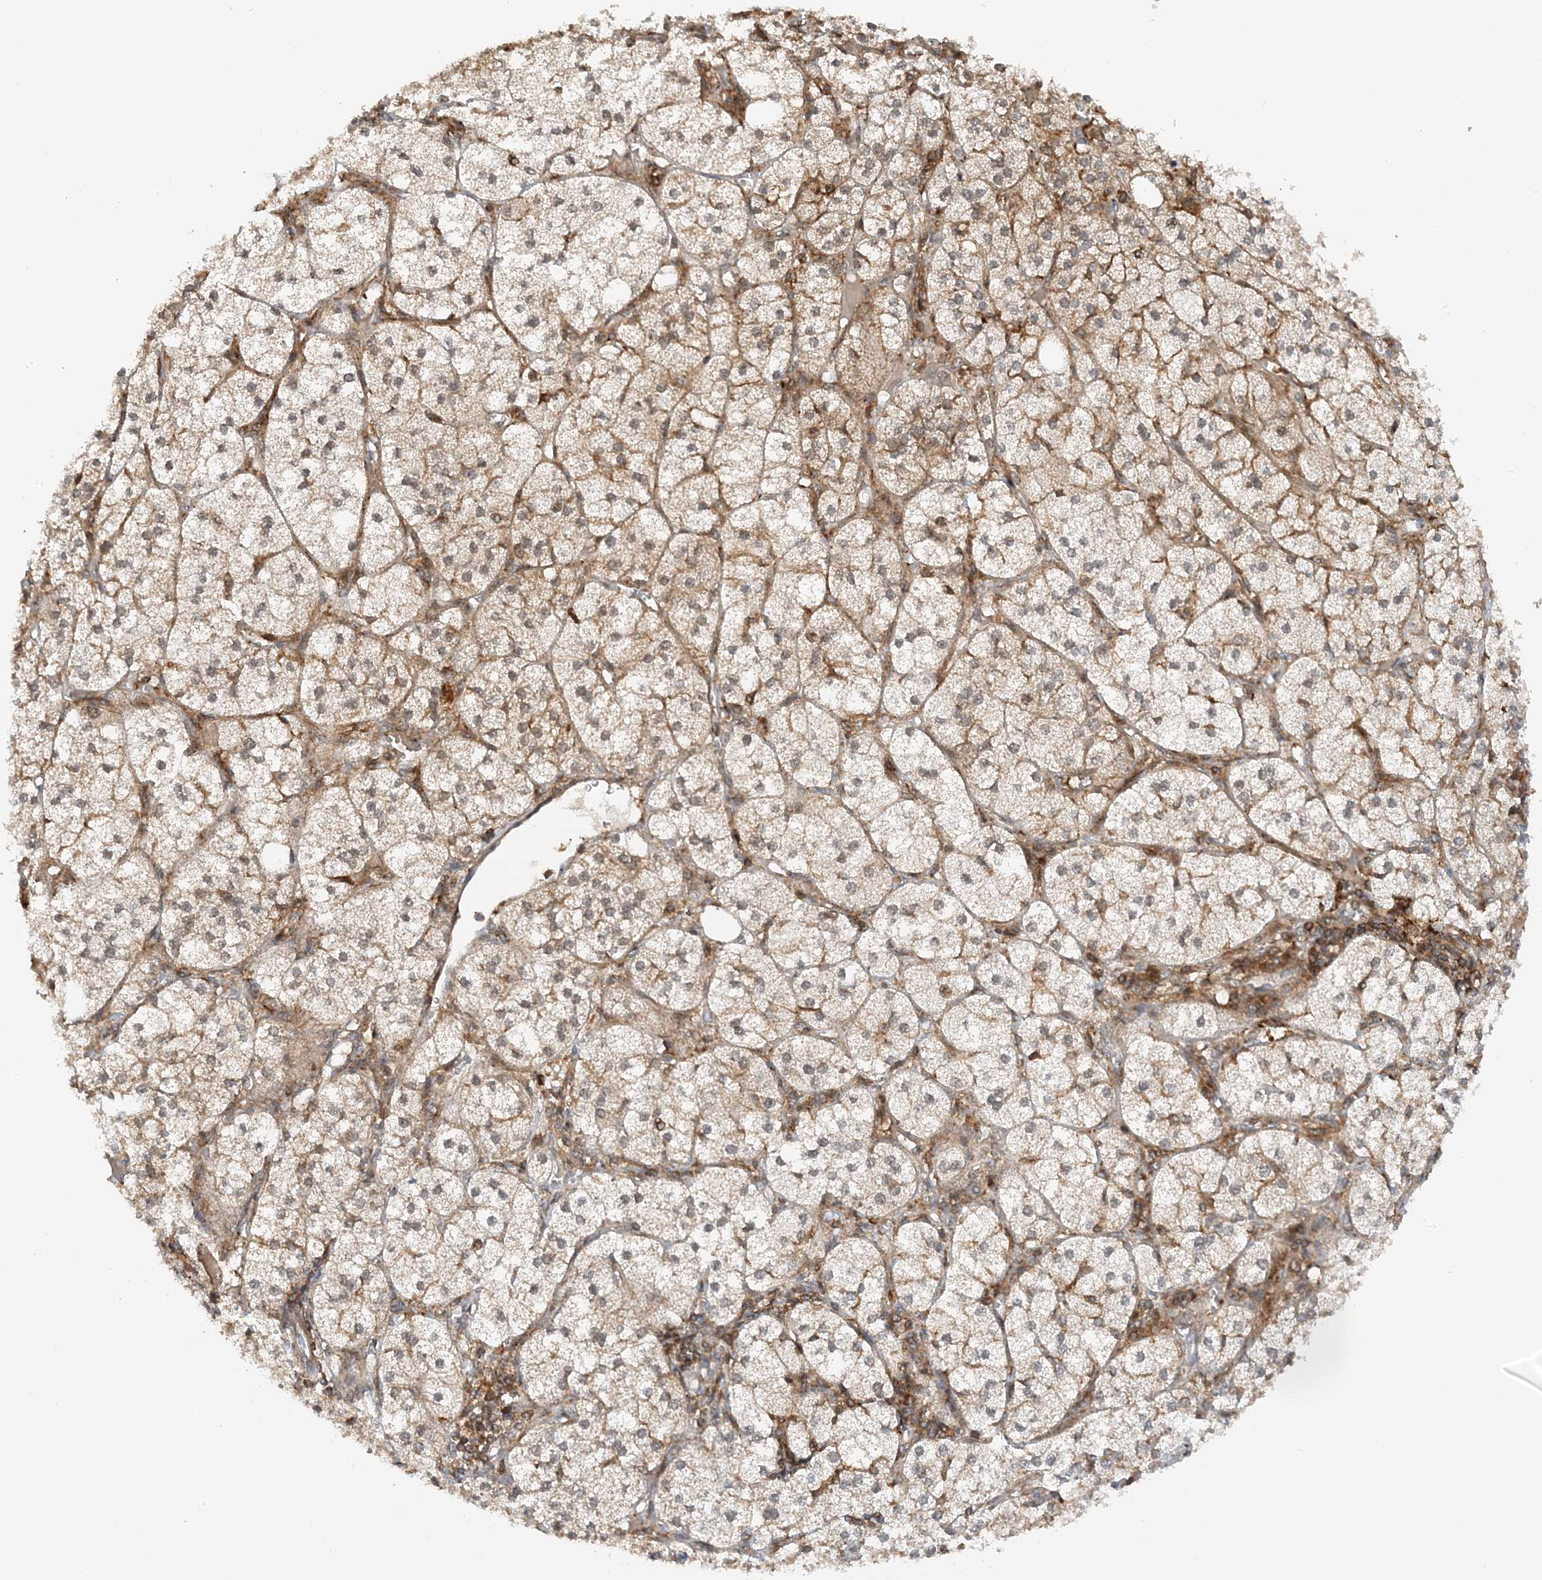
{"staining": {"intensity": "moderate", "quantity": ">75%", "location": "cytoplasmic/membranous,nuclear"}, "tissue": "adrenal gland", "cell_type": "Glandular cells", "image_type": "normal", "snomed": [{"axis": "morphology", "description": "Normal tissue, NOS"}, {"axis": "topography", "description": "Adrenal gland"}], "caption": "DAB (3,3'-diaminobenzidine) immunohistochemical staining of benign human adrenal gland reveals moderate cytoplasmic/membranous,nuclear protein staining in about >75% of glandular cells.", "gene": "TATDN3", "patient": {"sex": "female", "age": 61}}